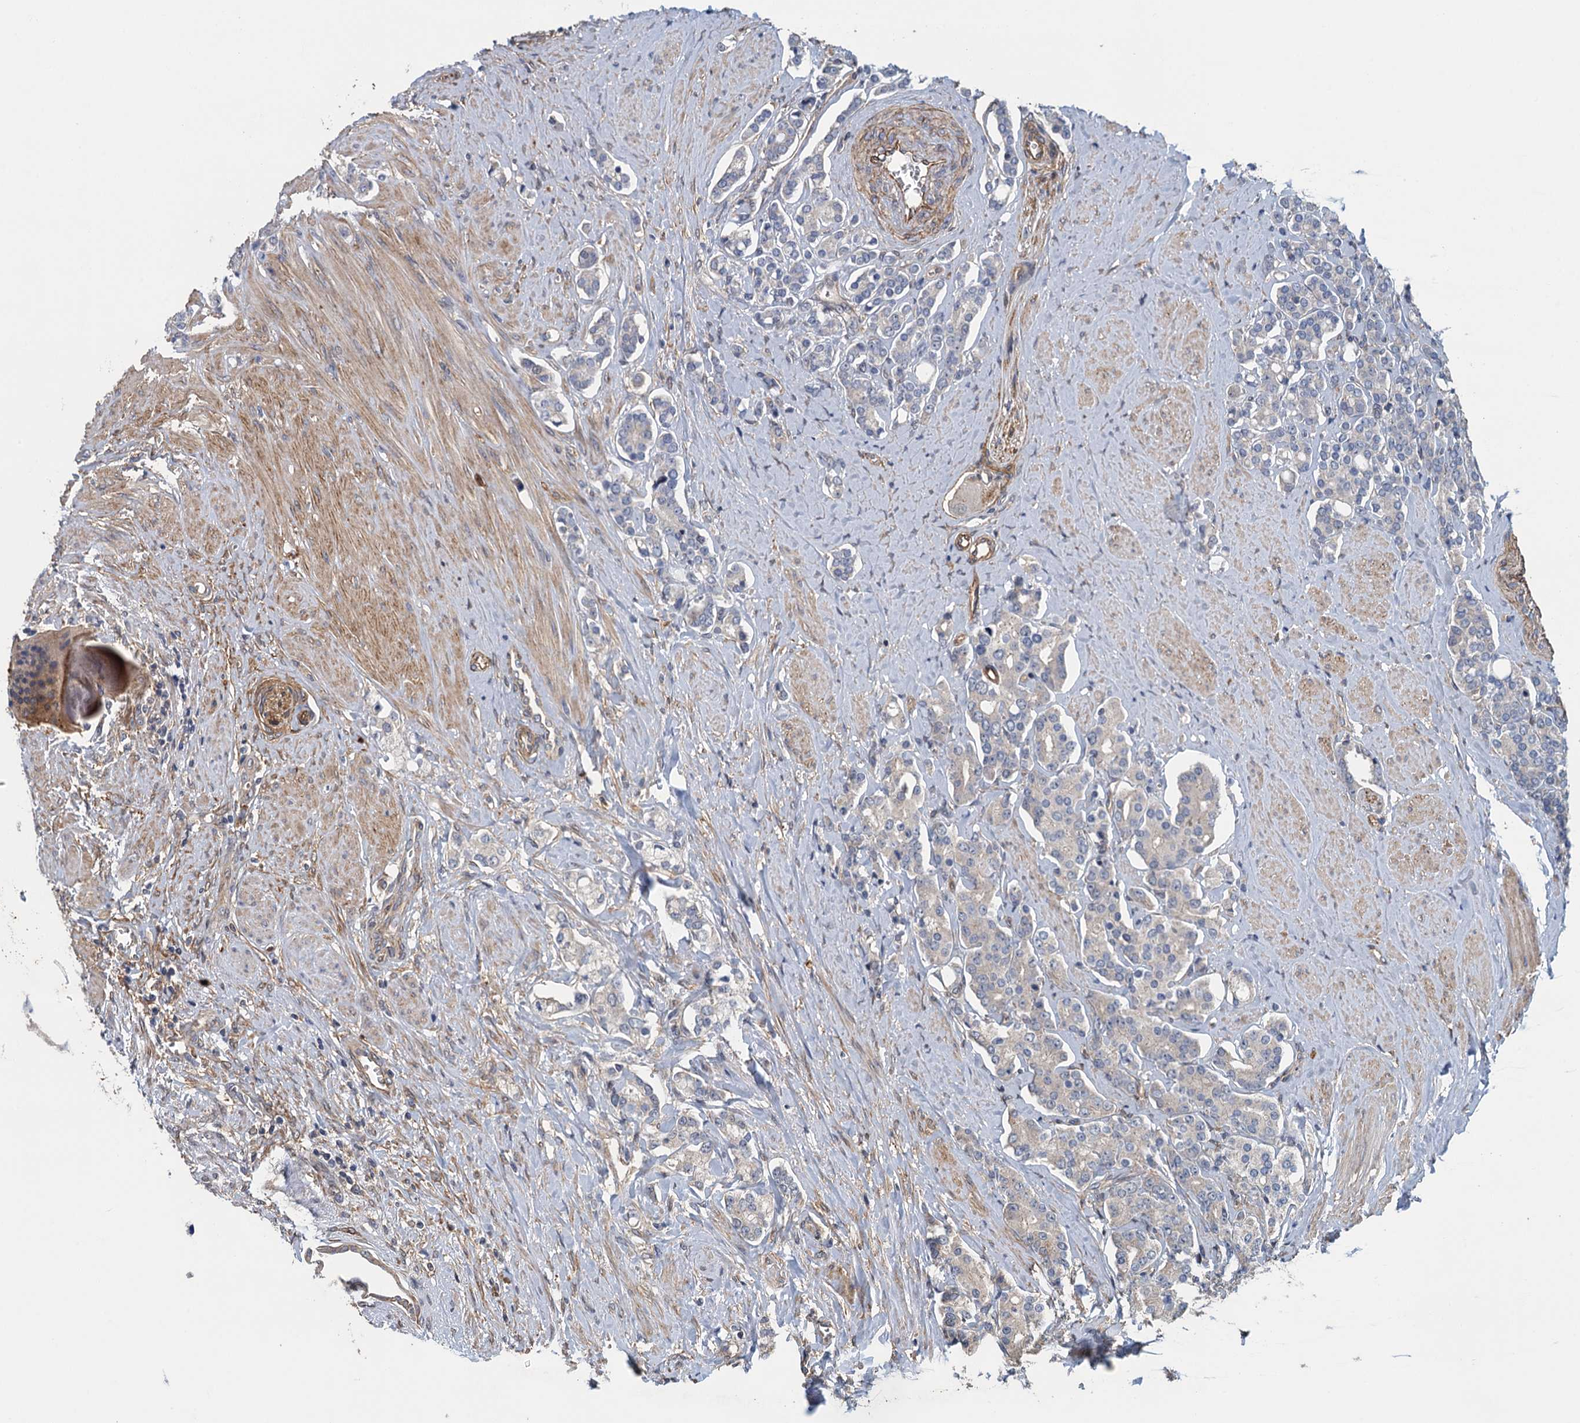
{"staining": {"intensity": "negative", "quantity": "none", "location": "none"}, "tissue": "prostate cancer", "cell_type": "Tumor cells", "image_type": "cancer", "snomed": [{"axis": "morphology", "description": "Adenocarcinoma, High grade"}, {"axis": "topography", "description": "Prostate"}], "caption": "DAB (3,3'-diaminobenzidine) immunohistochemical staining of human prostate high-grade adenocarcinoma demonstrates no significant staining in tumor cells.", "gene": "RSAD2", "patient": {"sex": "male", "age": 62}}